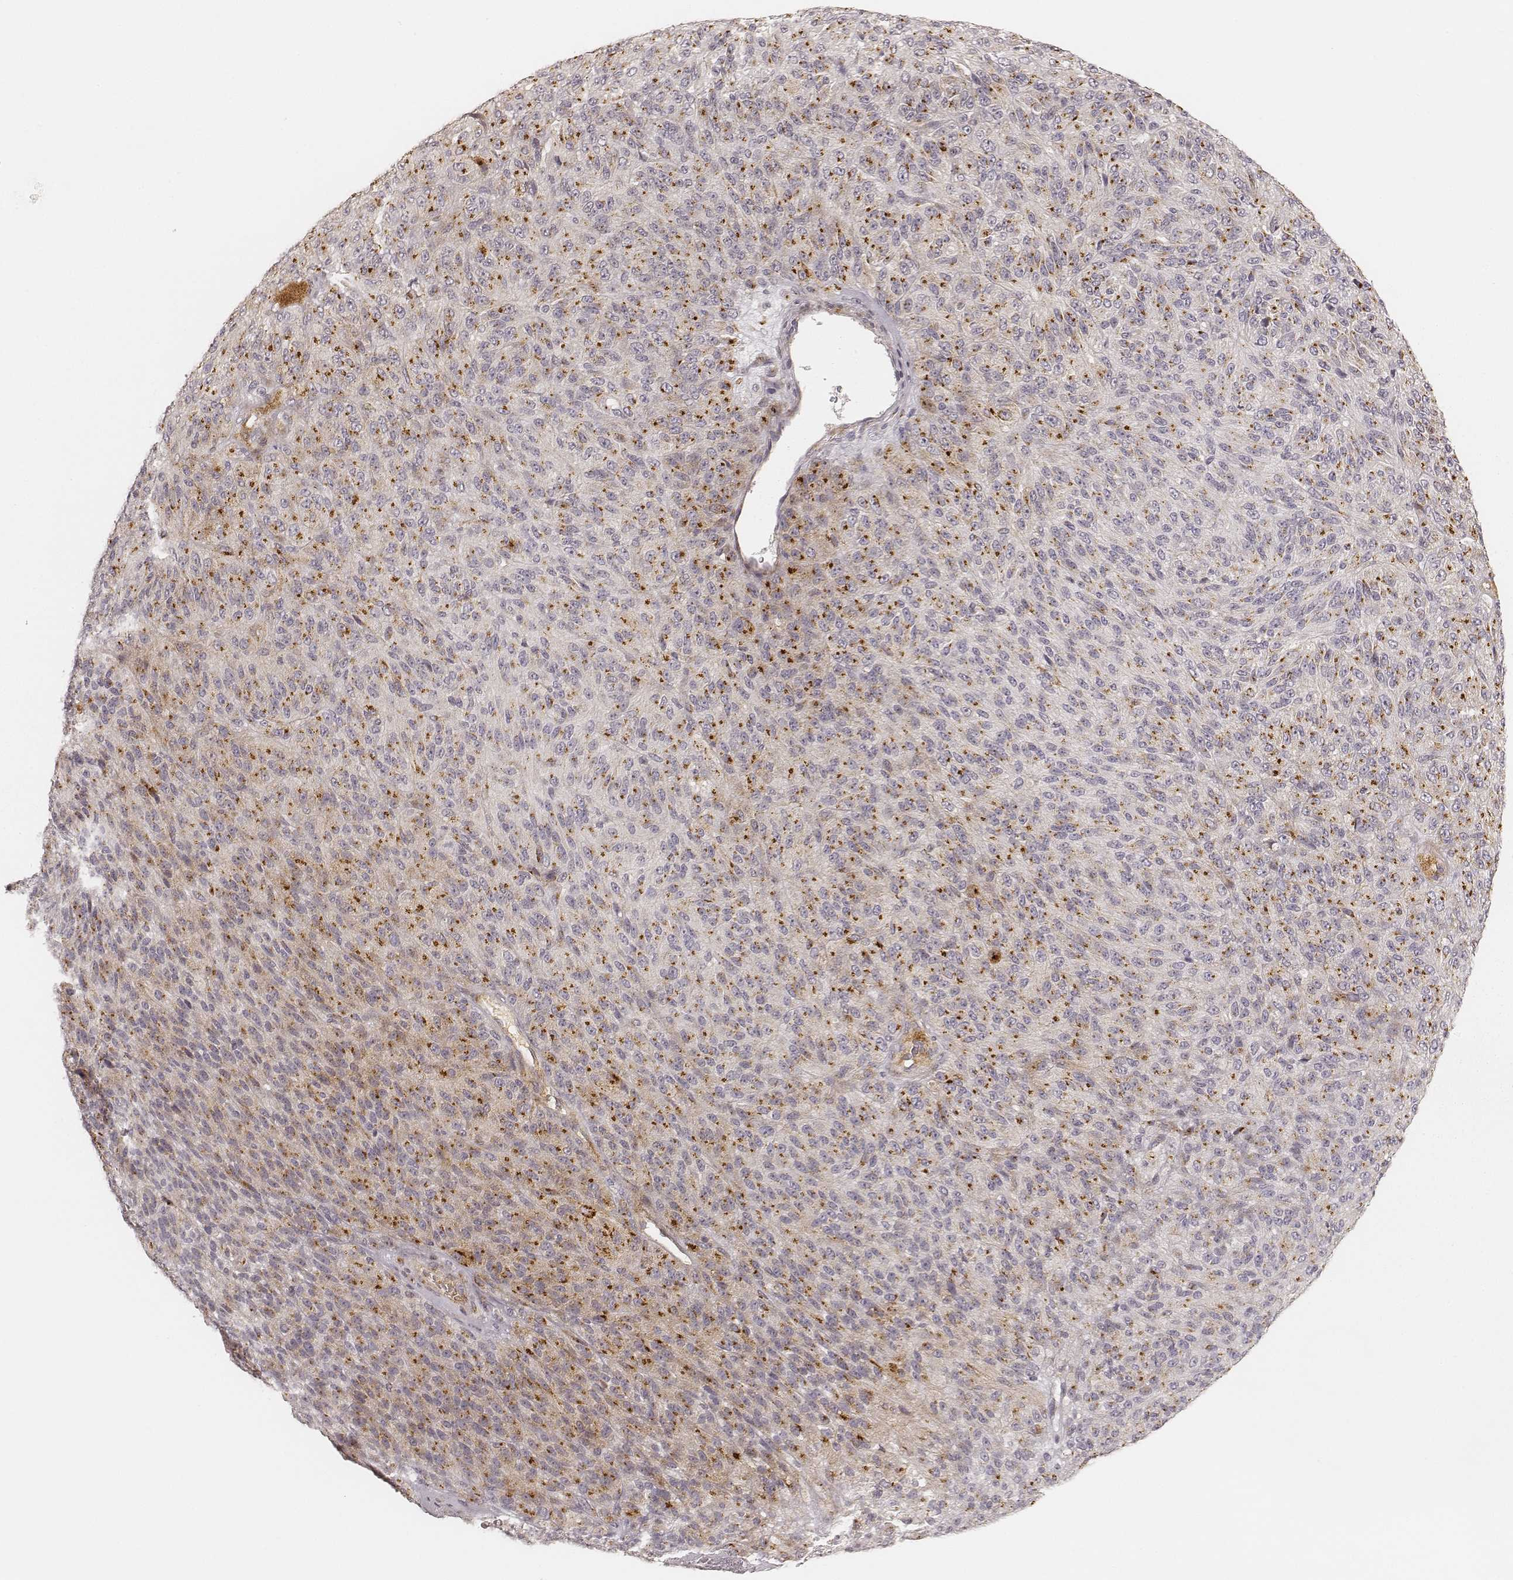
{"staining": {"intensity": "moderate", "quantity": "25%-75%", "location": "cytoplasmic/membranous"}, "tissue": "melanoma", "cell_type": "Tumor cells", "image_type": "cancer", "snomed": [{"axis": "morphology", "description": "Malignant melanoma, Metastatic site"}, {"axis": "topography", "description": "Brain"}], "caption": "Brown immunohistochemical staining in human malignant melanoma (metastatic site) shows moderate cytoplasmic/membranous positivity in approximately 25%-75% of tumor cells. (IHC, brightfield microscopy, high magnification).", "gene": "GORASP2", "patient": {"sex": "female", "age": 56}}